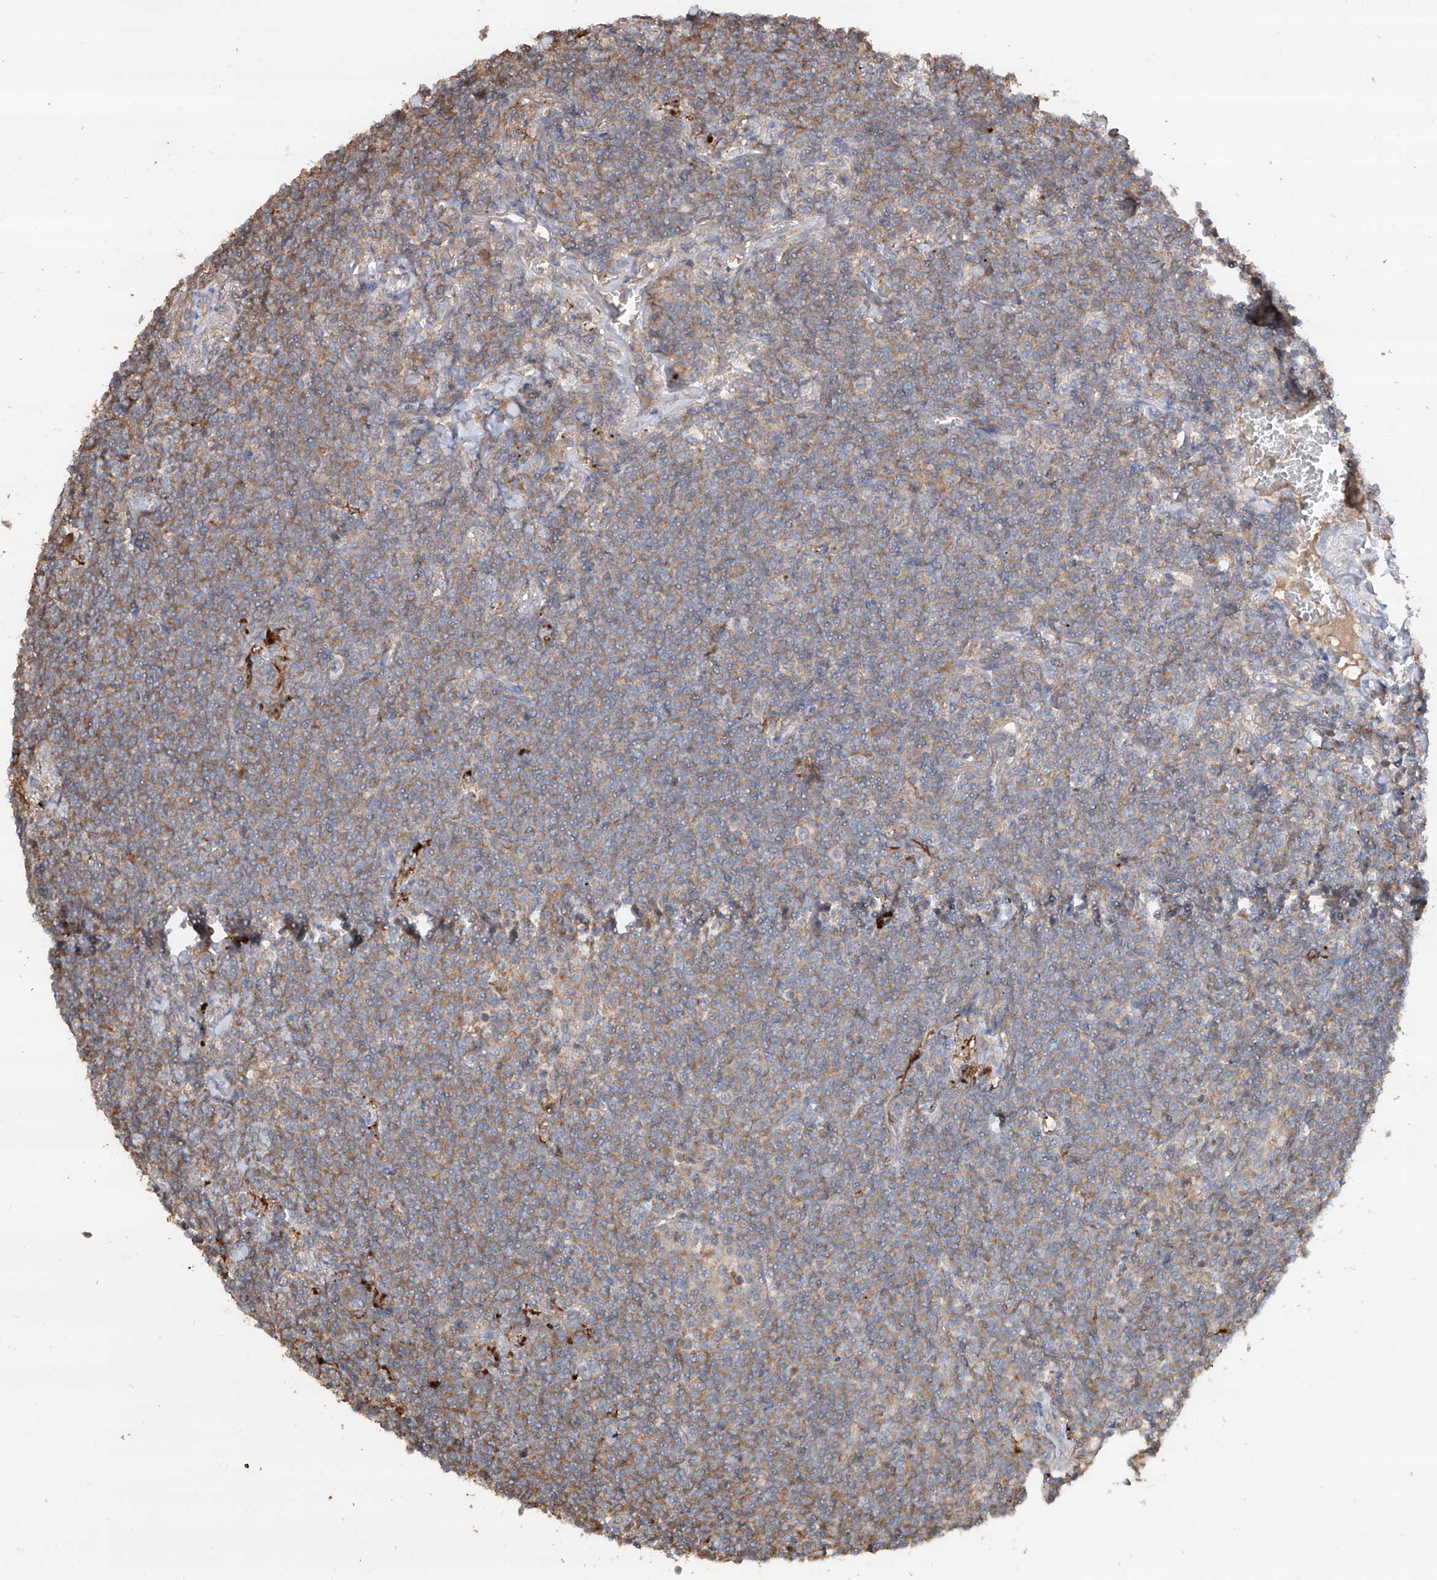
{"staining": {"intensity": "moderate", "quantity": "25%-75%", "location": "cytoplasmic/membranous"}, "tissue": "lymphoma", "cell_type": "Tumor cells", "image_type": "cancer", "snomed": [{"axis": "morphology", "description": "Malignant lymphoma, non-Hodgkin's type, Low grade"}, {"axis": "topography", "description": "Lung"}], "caption": "Lymphoma stained with a brown dye displays moderate cytoplasmic/membranous positive staining in about 25%-75% of tumor cells.", "gene": "EDN1", "patient": {"sex": "female", "age": 71}}